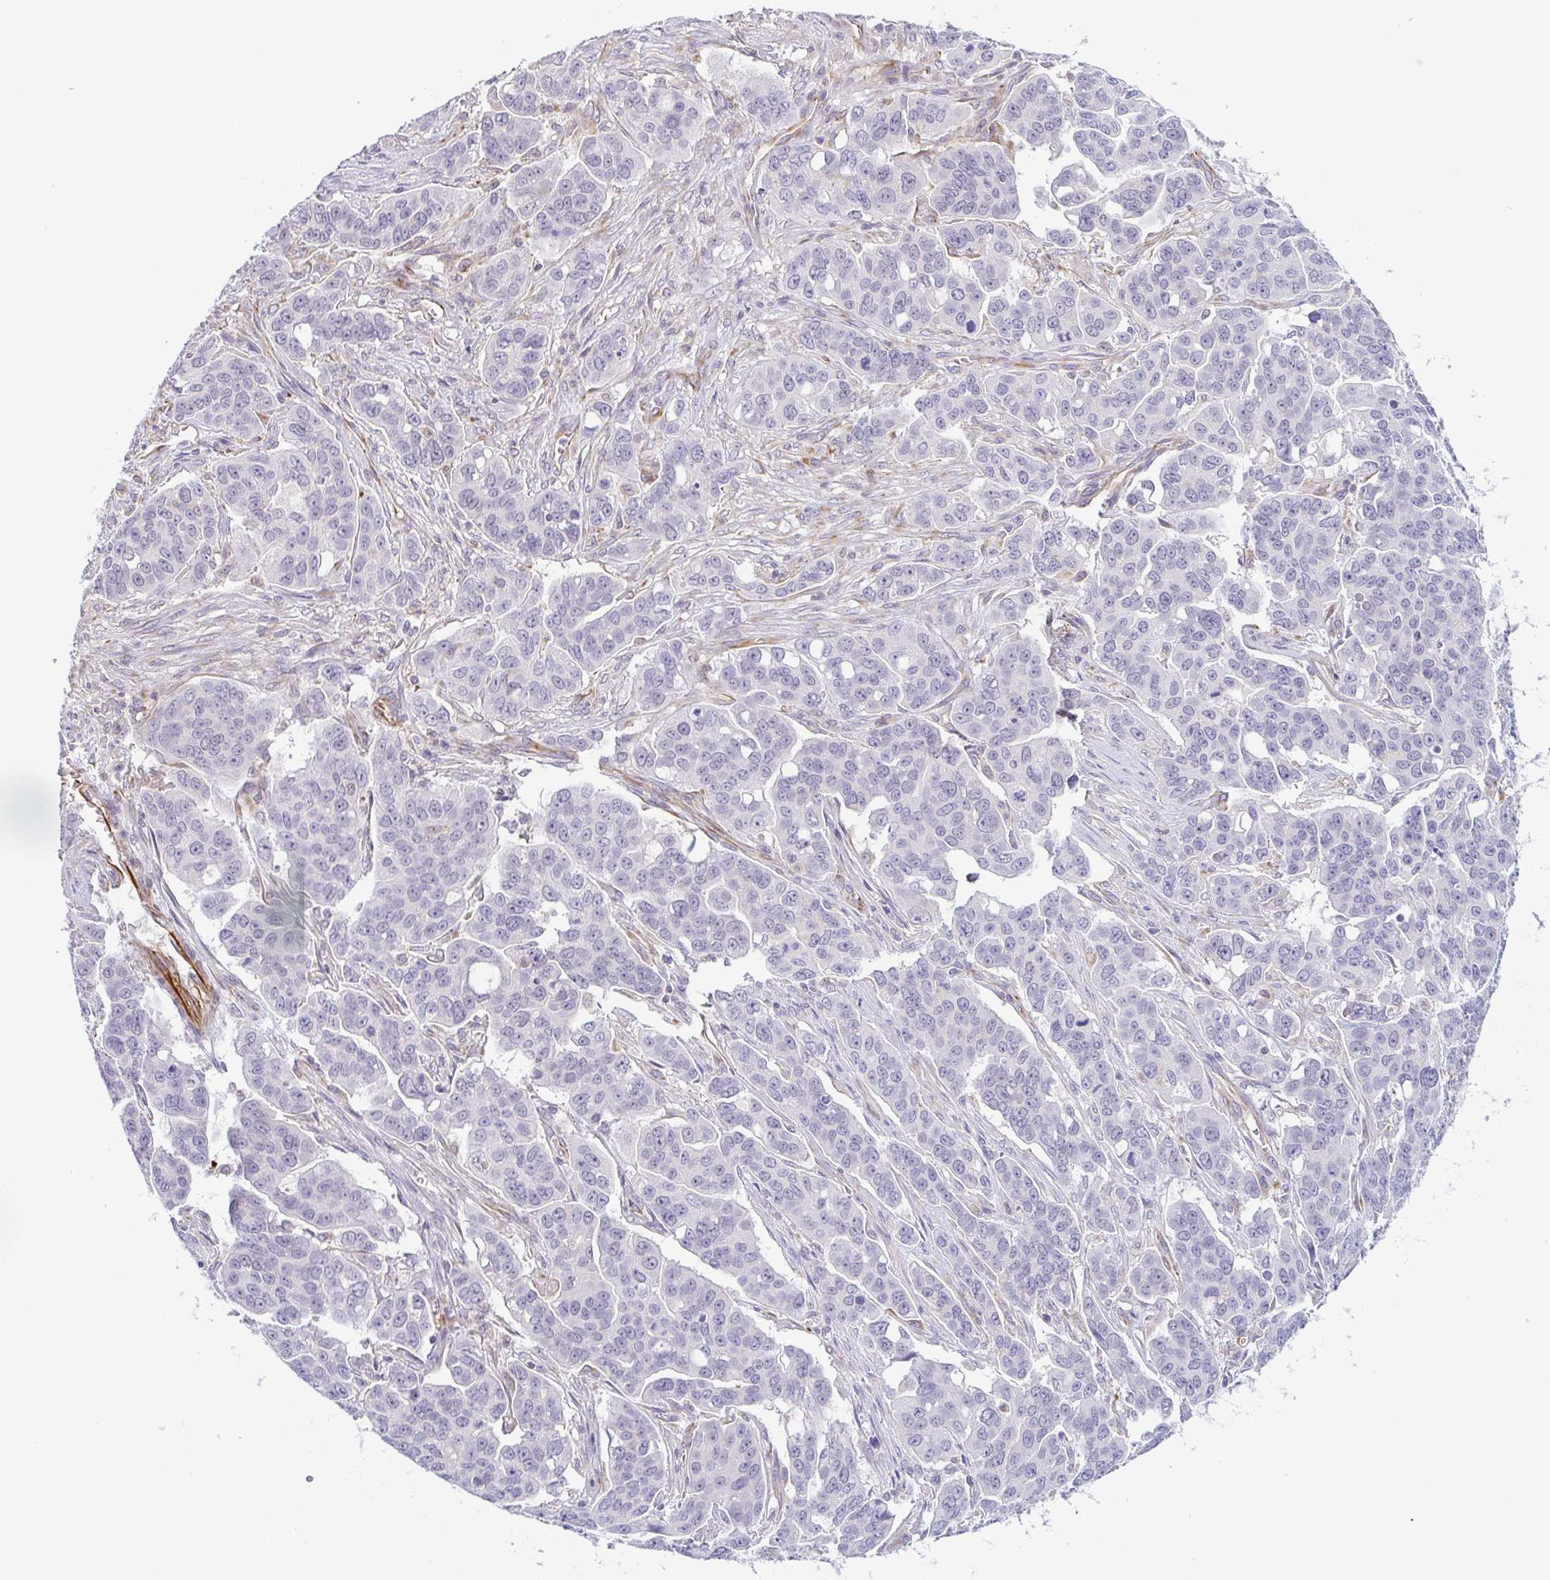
{"staining": {"intensity": "negative", "quantity": "none", "location": "none"}, "tissue": "ovarian cancer", "cell_type": "Tumor cells", "image_type": "cancer", "snomed": [{"axis": "morphology", "description": "Carcinoma, endometroid"}, {"axis": "topography", "description": "Ovary"}], "caption": "Ovarian endometroid carcinoma was stained to show a protein in brown. There is no significant staining in tumor cells.", "gene": "COL17A1", "patient": {"sex": "female", "age": 78}}